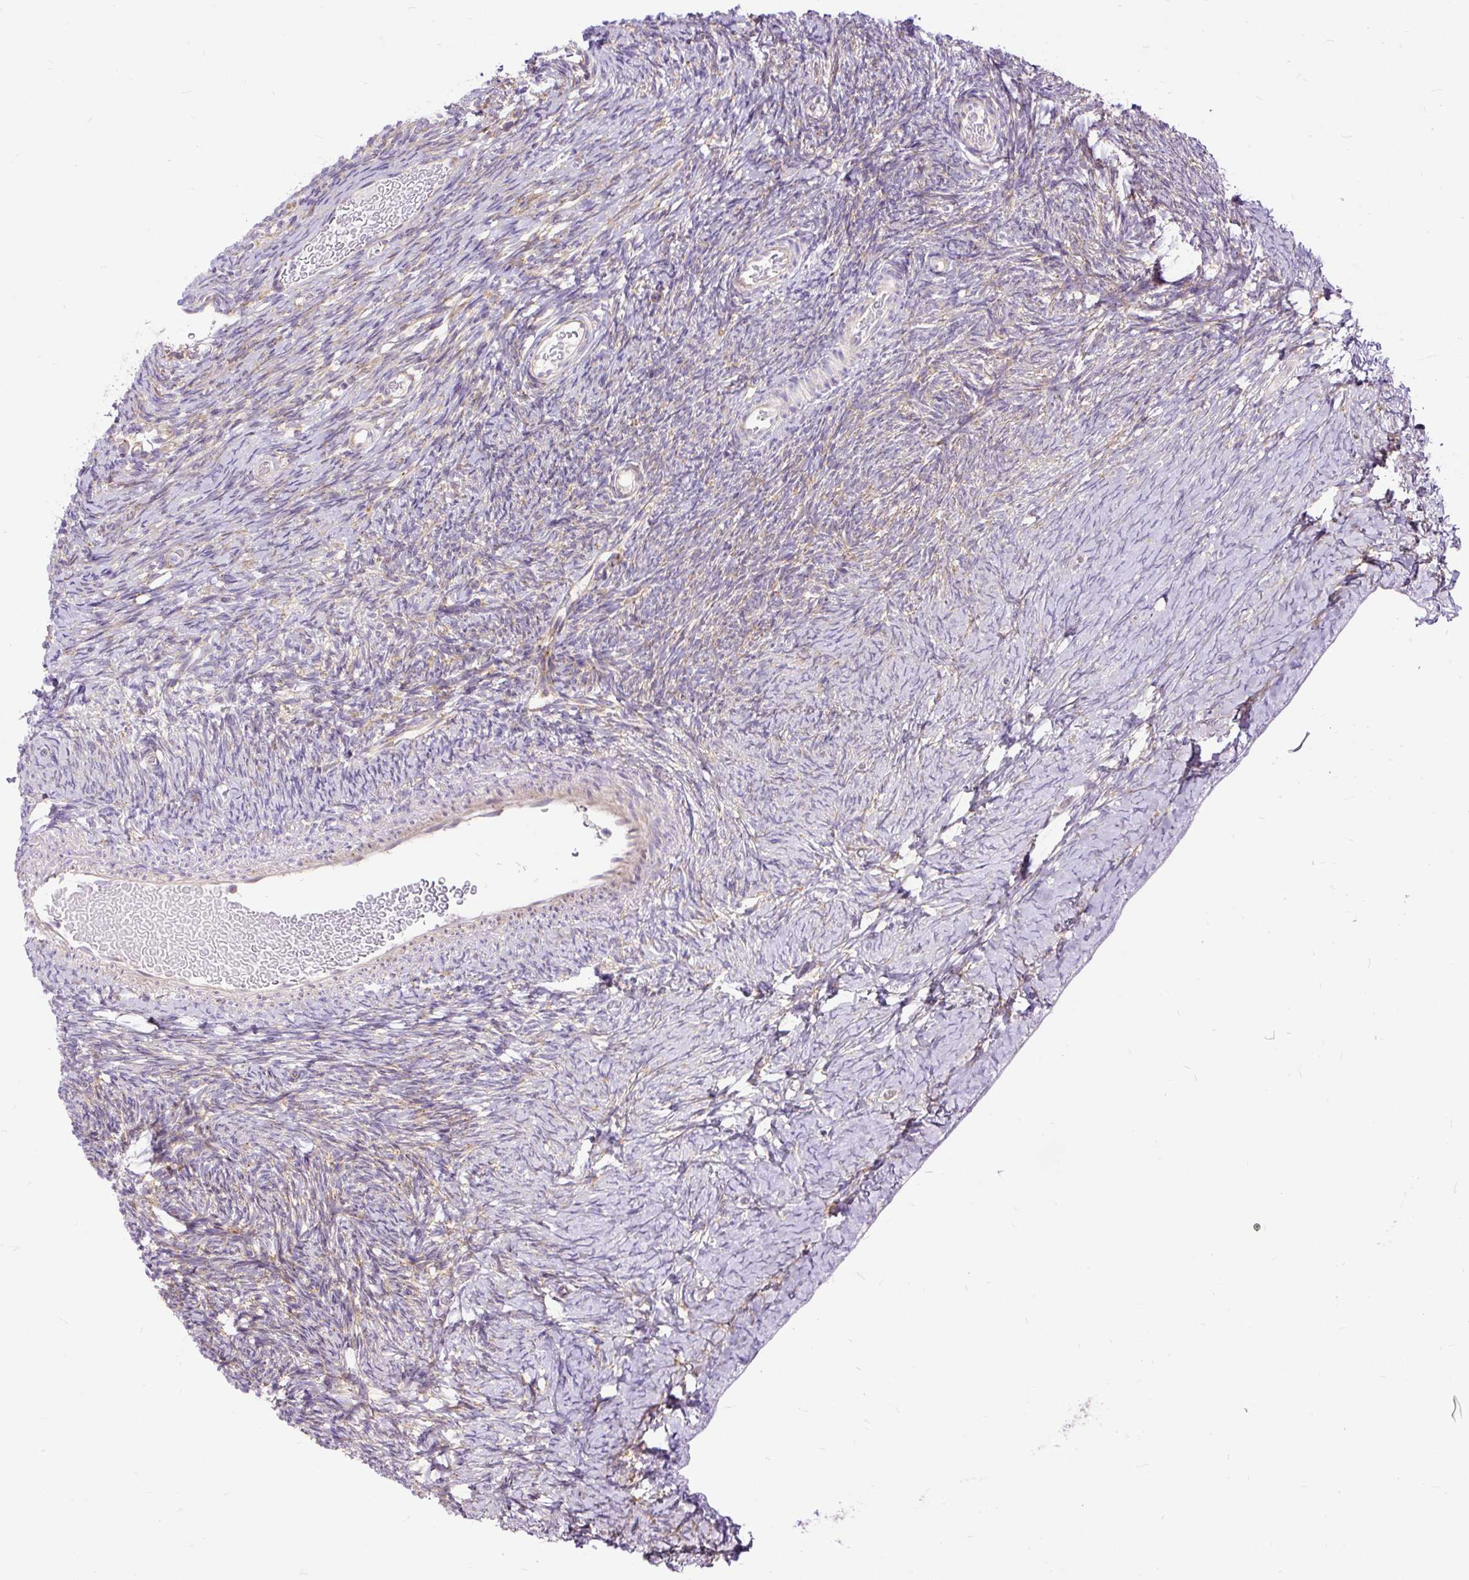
{"staining": {"intensity": "weak", "quantity": ">75%", "location": "cytoplasmic/membranous"}, "tissue": "ovary", "cell_type": "Follicle cells", "image_type": "normal", "snomed": [{"axis": "morphology", "description": "Normal tissue, NOS"}, {"axis": "topography", "description": "Ovary"}], "caption": "Follicle cells show low levels of weak cytoplasmic/membranous expression in about >75% of cells in unremarkable ovary. Using DAB (3,3'-diaminobenzidine) (brown) and hematoxylin (blue) stains, captured at high magnification using brightfield microscopy.", "gene": "RPS5", "patient": {"sex": "female", "age": 39}}